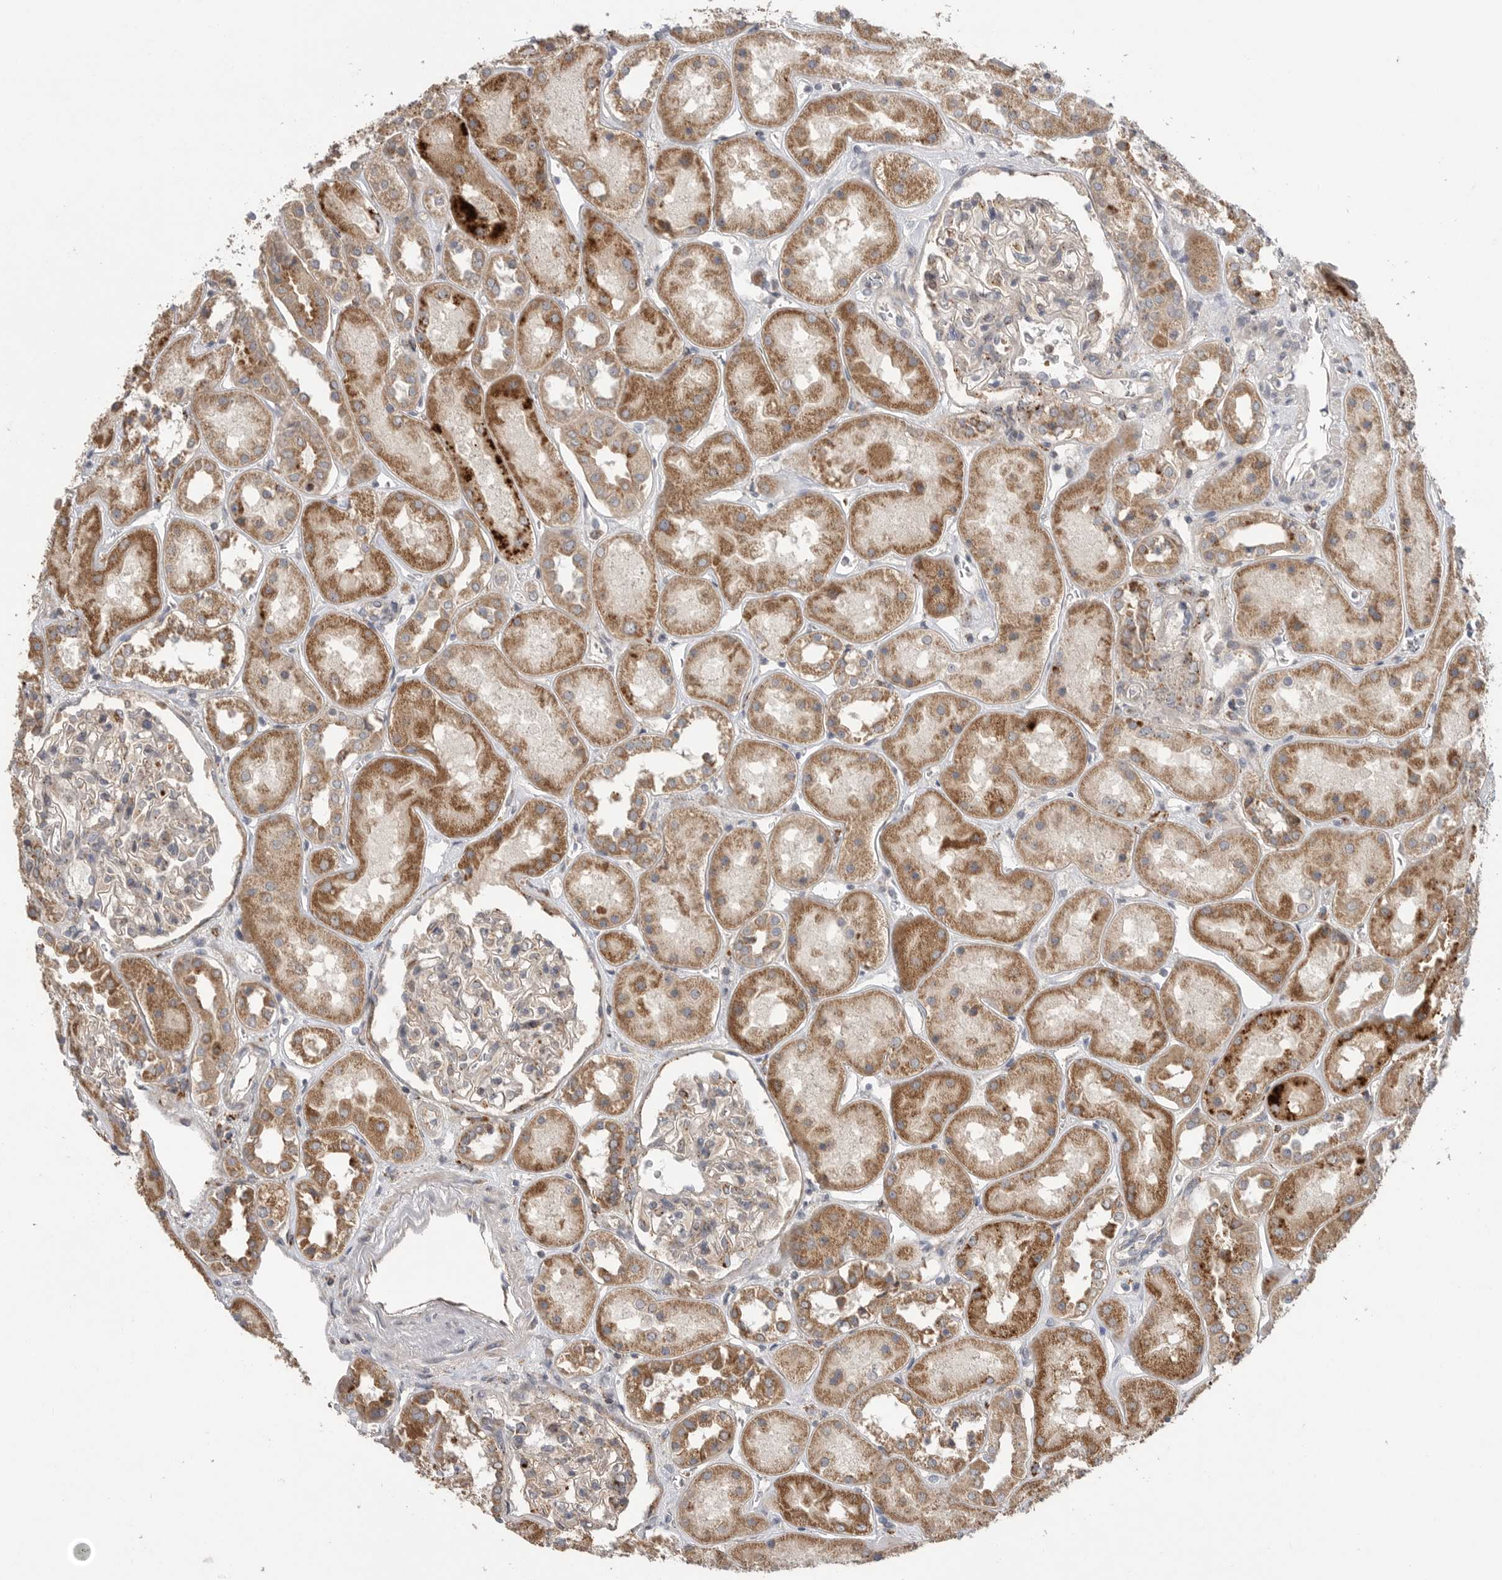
{"staining": {"intensity": "moderate", "quantity": "<25%", "location": "cytoplasmic/membranous"}, "tissue": "kidney", "cell_type": "Cells in glomeruli", "image_type": "normal", "snomed": [{"axis": "morphology", "description": "Normal tissue, NOS"}, {"axis": "topography", "description": "Kidney"}], "caption": "Immunohistochemical staining of normal human kidney exhibits <25% levels of moderate cytoplasmic/membranous protein expression in about <25% of cells in glomeruli. Using DAB (brown) and hematoxylin (blue) stains, captured at high magnification using brightfield microscopy.", "gene": "GALNS", "patient": {"sex": "male", "age": 70}}